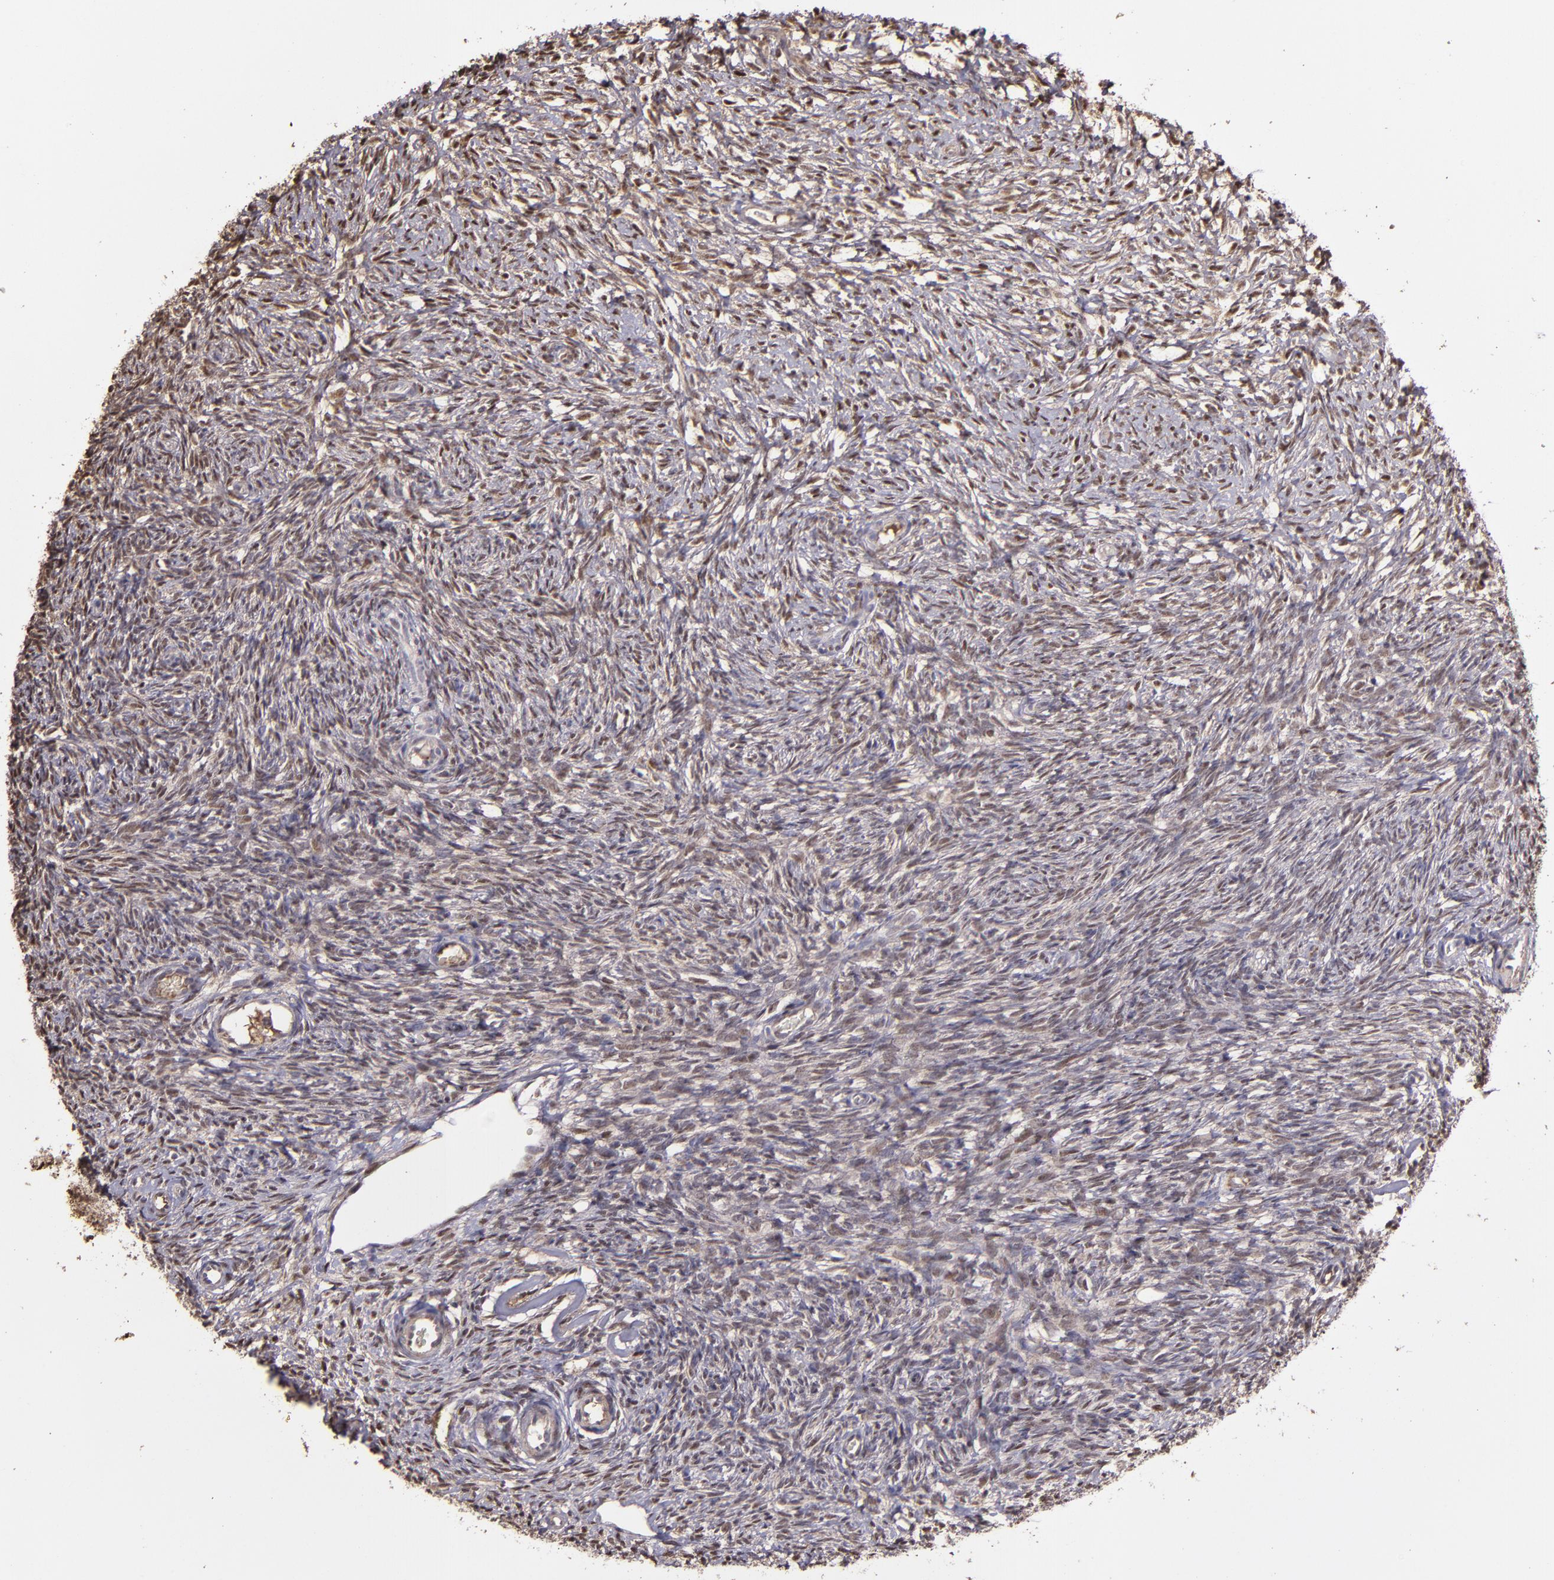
{"staining": {"intensity": "negative", "quantity": "none", "location": "none"}, "tissue": "ovary", "cell_type": "Follicle cells", "image_type": "normal", "snomed": [{"axis": "morphology", "description": "Normal tissue, NOS"}, {"axis": "topography", "description": "Ovary"}], "caption": "Image shows no significant protein positivity in follicle cells of normal ovary. (DAB (3,3'-diaminobenzidine) immunohistochemistry (IHC) with hematoxylin counter stain).", "gene": "SERPINF2", "patient": {"sex": "female", "age": 35}}